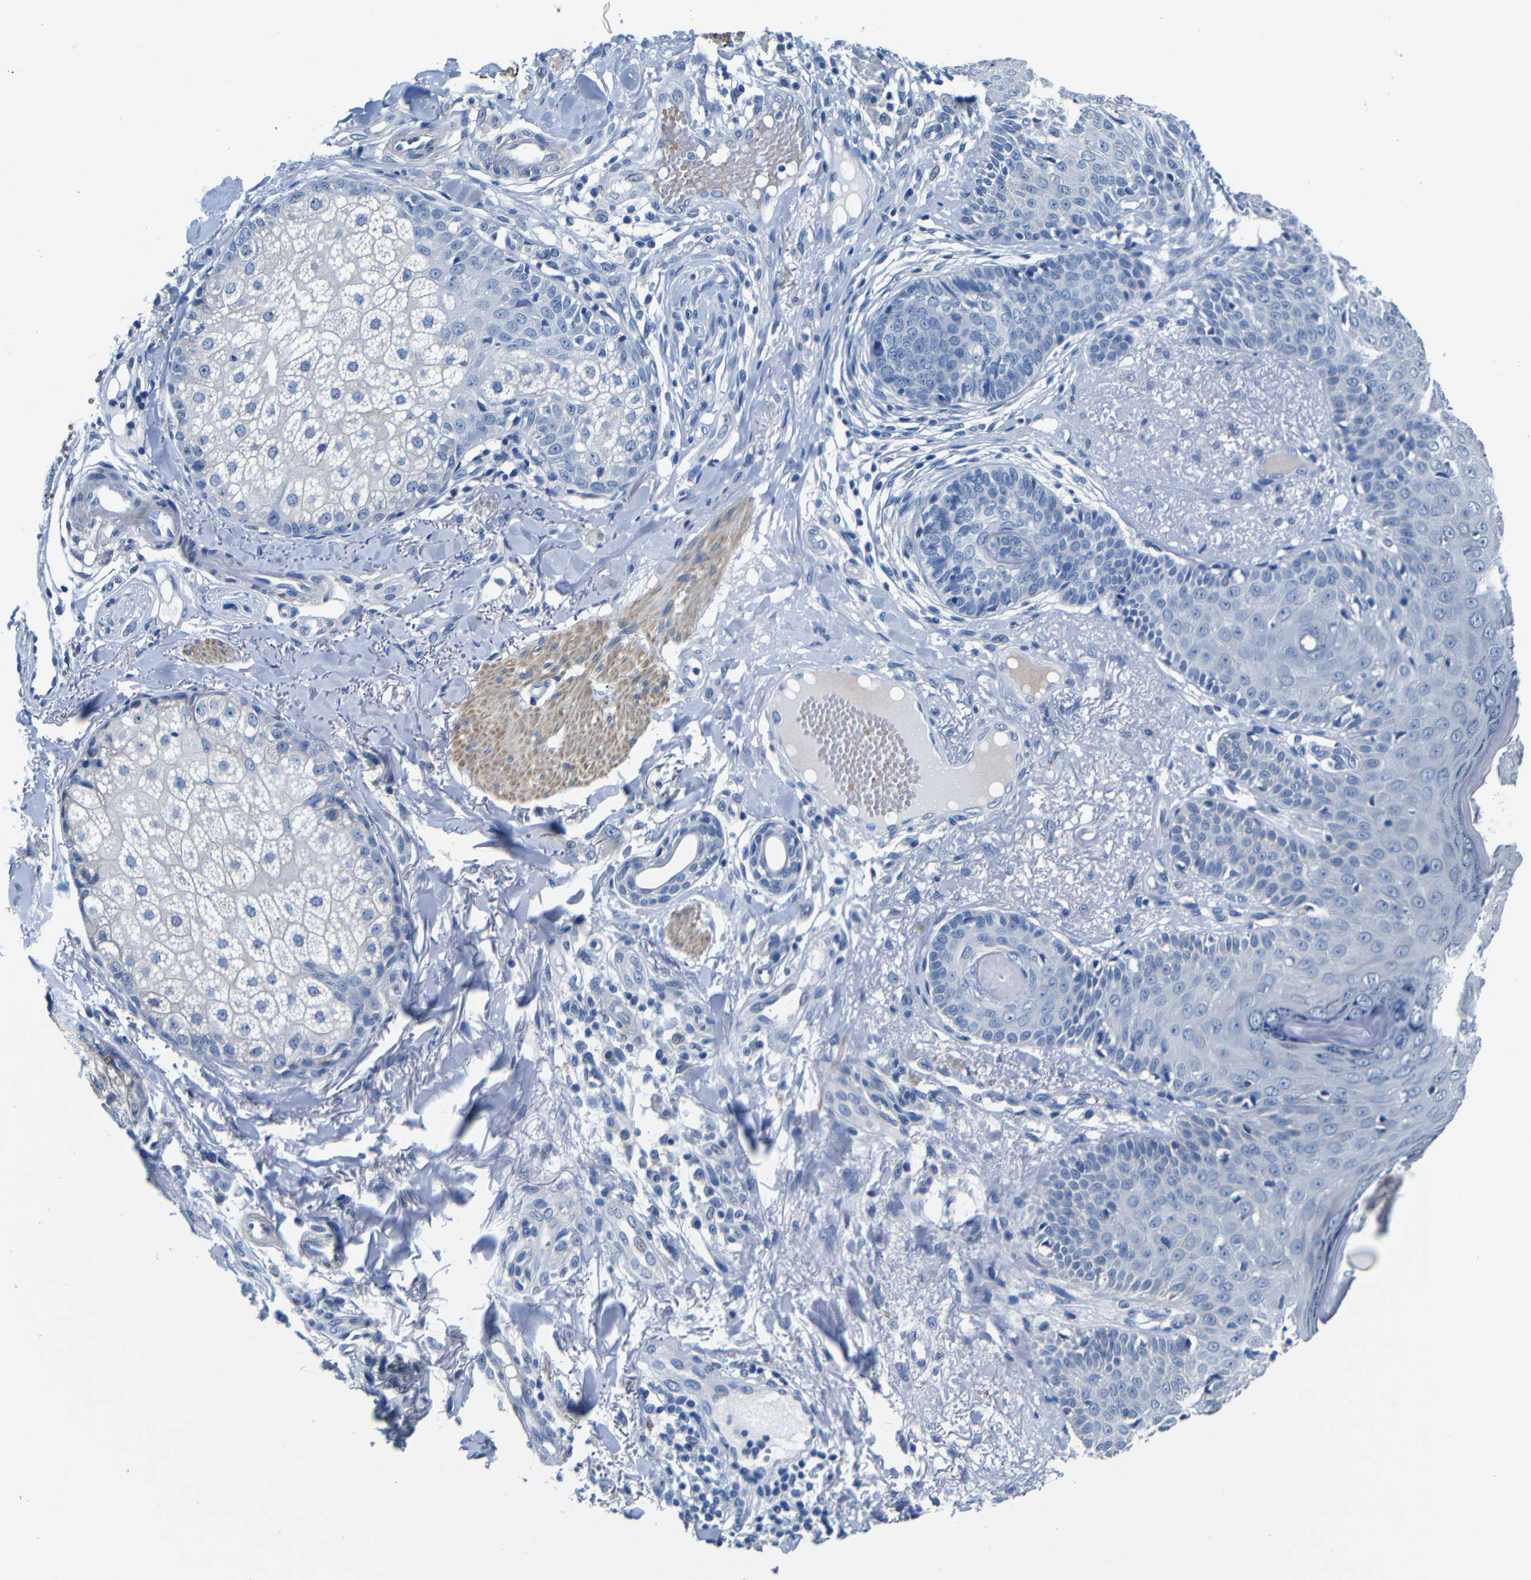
{"staining": {"intensity": "negative", "quantity": "none", "location": "none"}, "tissue": "skin cancer", "cell_type": "Tumor cells", "image_type": "cancer", "snomed": [{"axis": "morphology", "description": "Normal tissue, NOS"}, {"axis": "morphology", "description": "Basal cell carcinoma"}, {"axis": "topography", "description": "Skin"}], "caption": "Immunohistochemical staining of human skin basal cell carcinoma displays no significant positivity in tumor cells.", "gene": "TNFAIP1", "patient": {"sex": "male", "age": 52}}